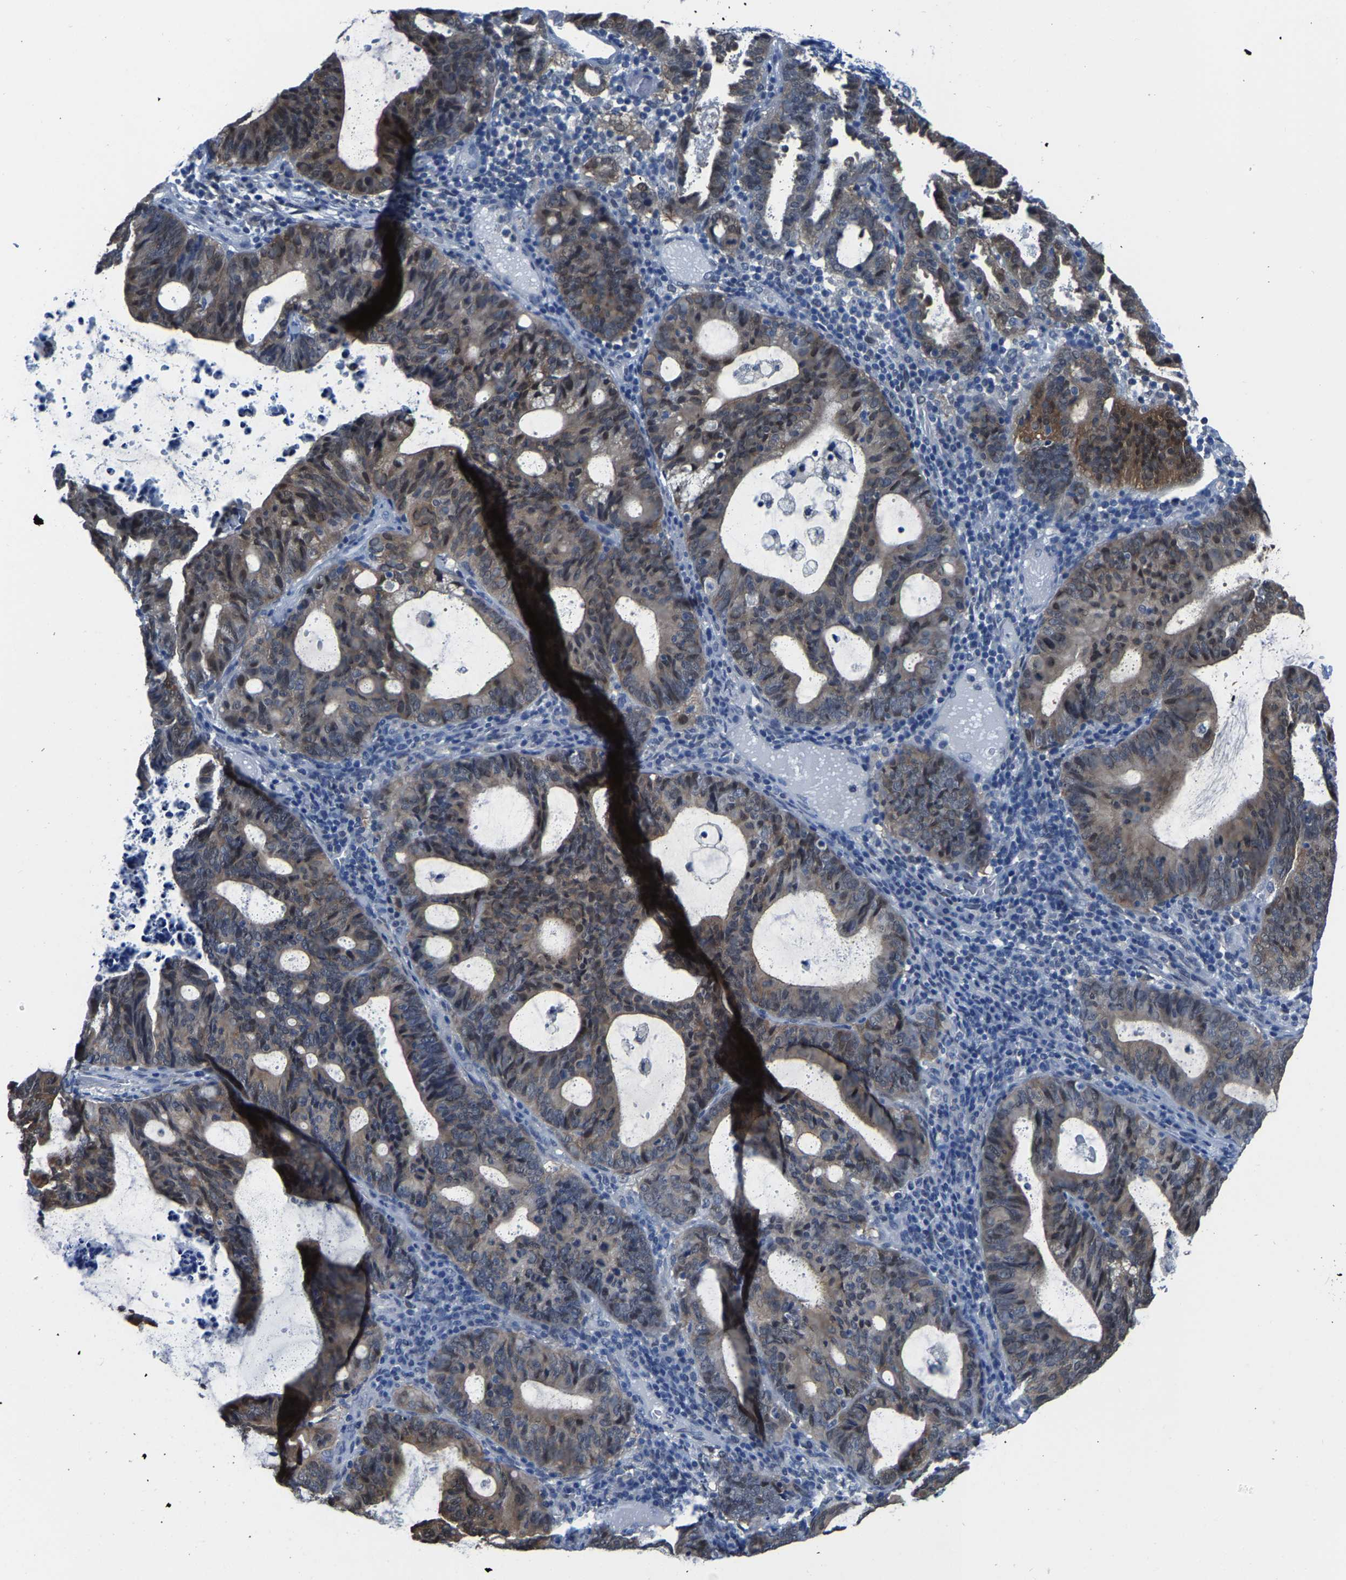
{"staining": {"intensity": "weak", "quantity": "25%-75%", "location": "cytoplasmic/membranous"}, "tissue": "endometrial cancer", "cell_type": "Tumor cells", "image_type": "cancer", "snomed": [{"axis": "morphology", "description": "Adenocarcinoma, NOS"}, {"axis": "topography", "description": "Uterus"}], "caption": "The micrograph demonstrates immunohistochemical staining of endometrial cancer. There is weak cytoplasmic/membranous staining is seen in approximately 25%-75% of tumor cells.", "gene": "SSH3", "patient": {"sex": "female", "age": 83}}